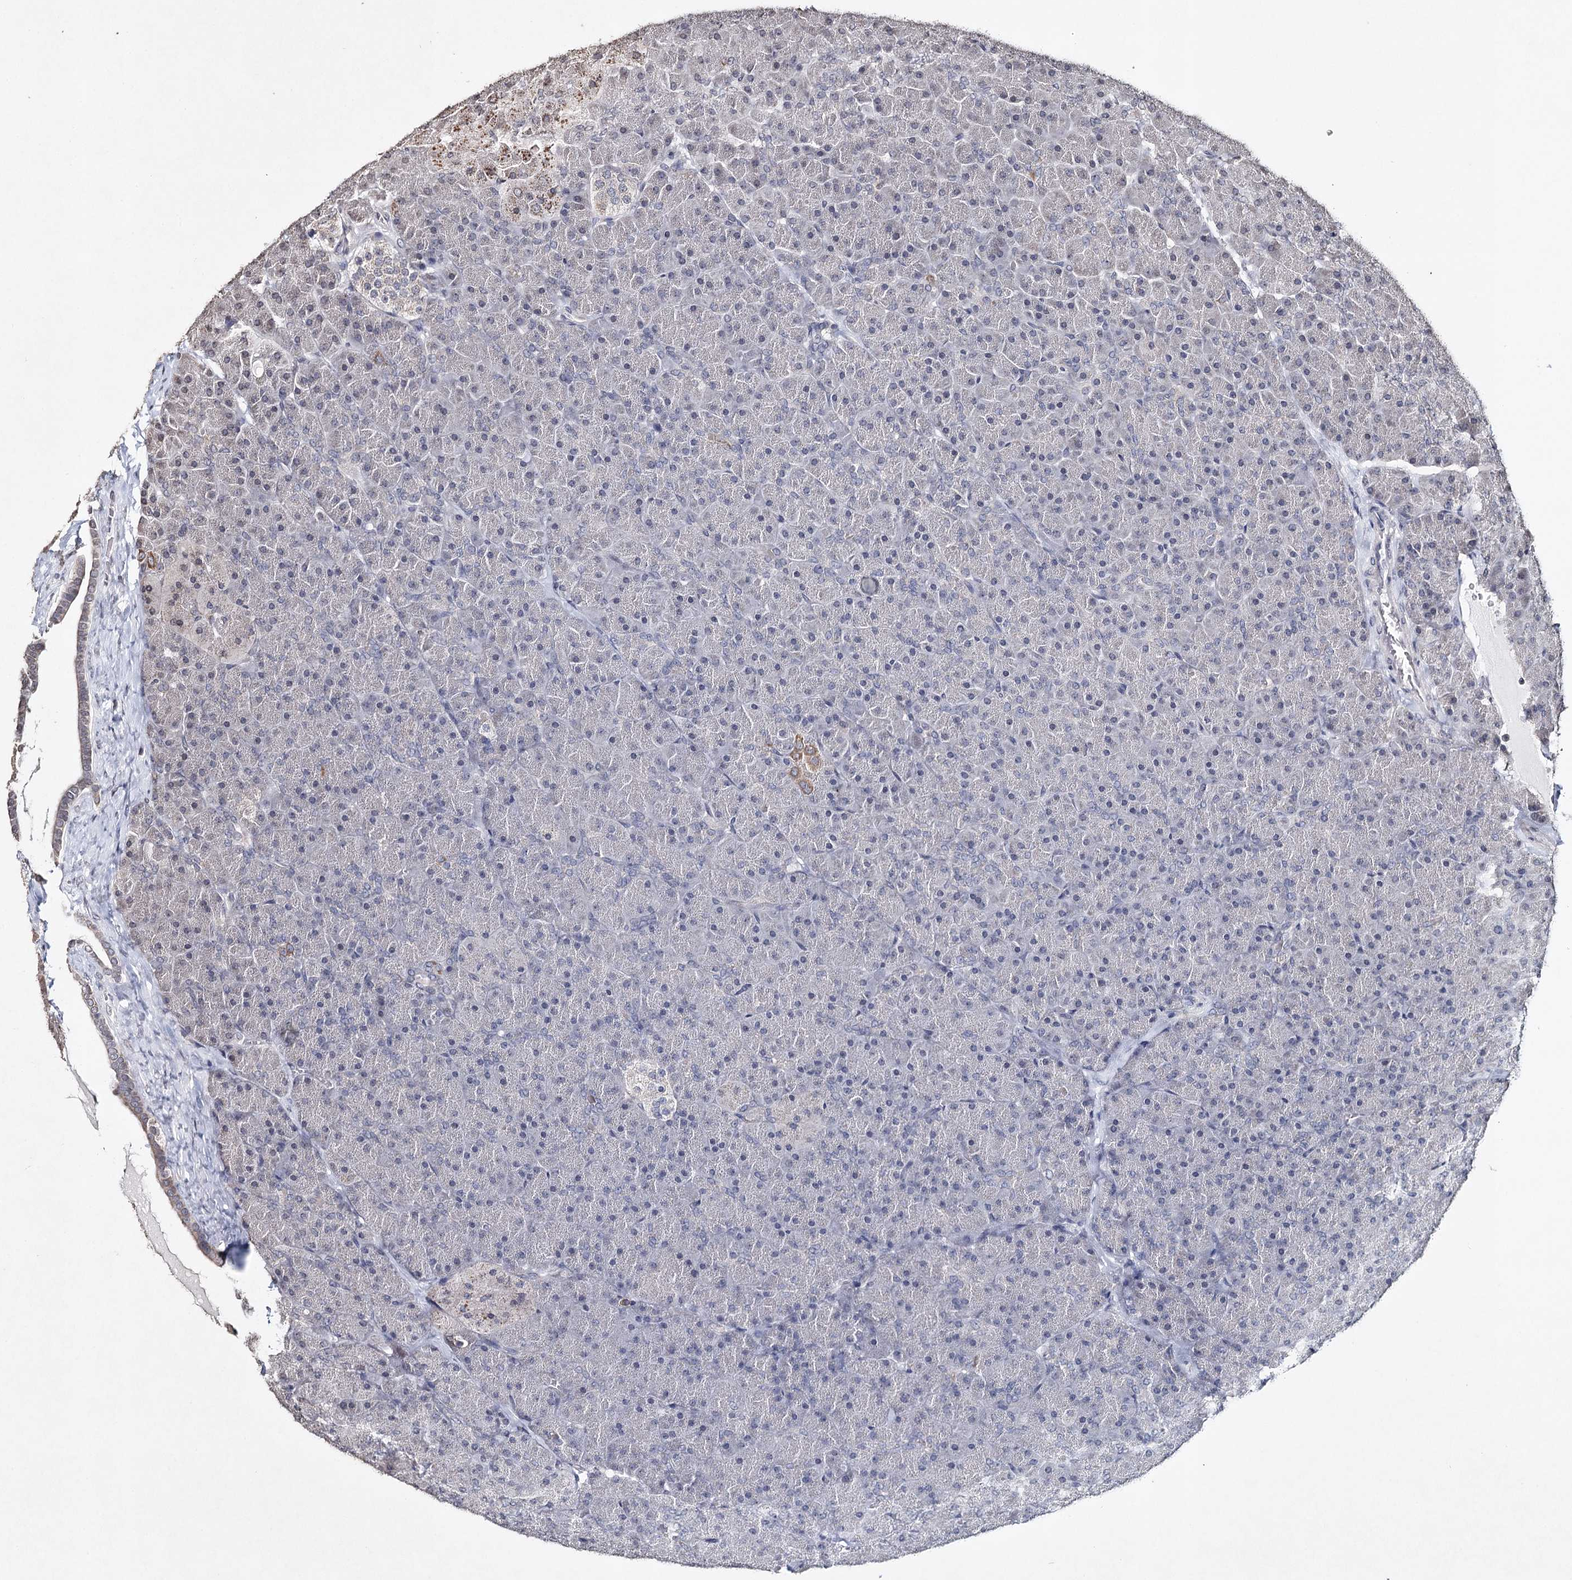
{"staining": {"intensity": "negative", "quantity": "none", "location": "none"}, "tissue": "pancreas", "cell_type": "Exocrine glandular cells", "image_type": "normal", "snomed": [{"axis": "morphology", "description": "Normal tissue, NOS"}, {"axis": "topography", "description": "Pancreas"}], "caption": "Pancreas was stained to show a protein in brown. There is no significant staining in exocrine glandular cells. (DAB immunohistochemistry with hematoxylin counter stain).", "gene": "ICOS", "patient": {"sex": "male", "age": 36}}